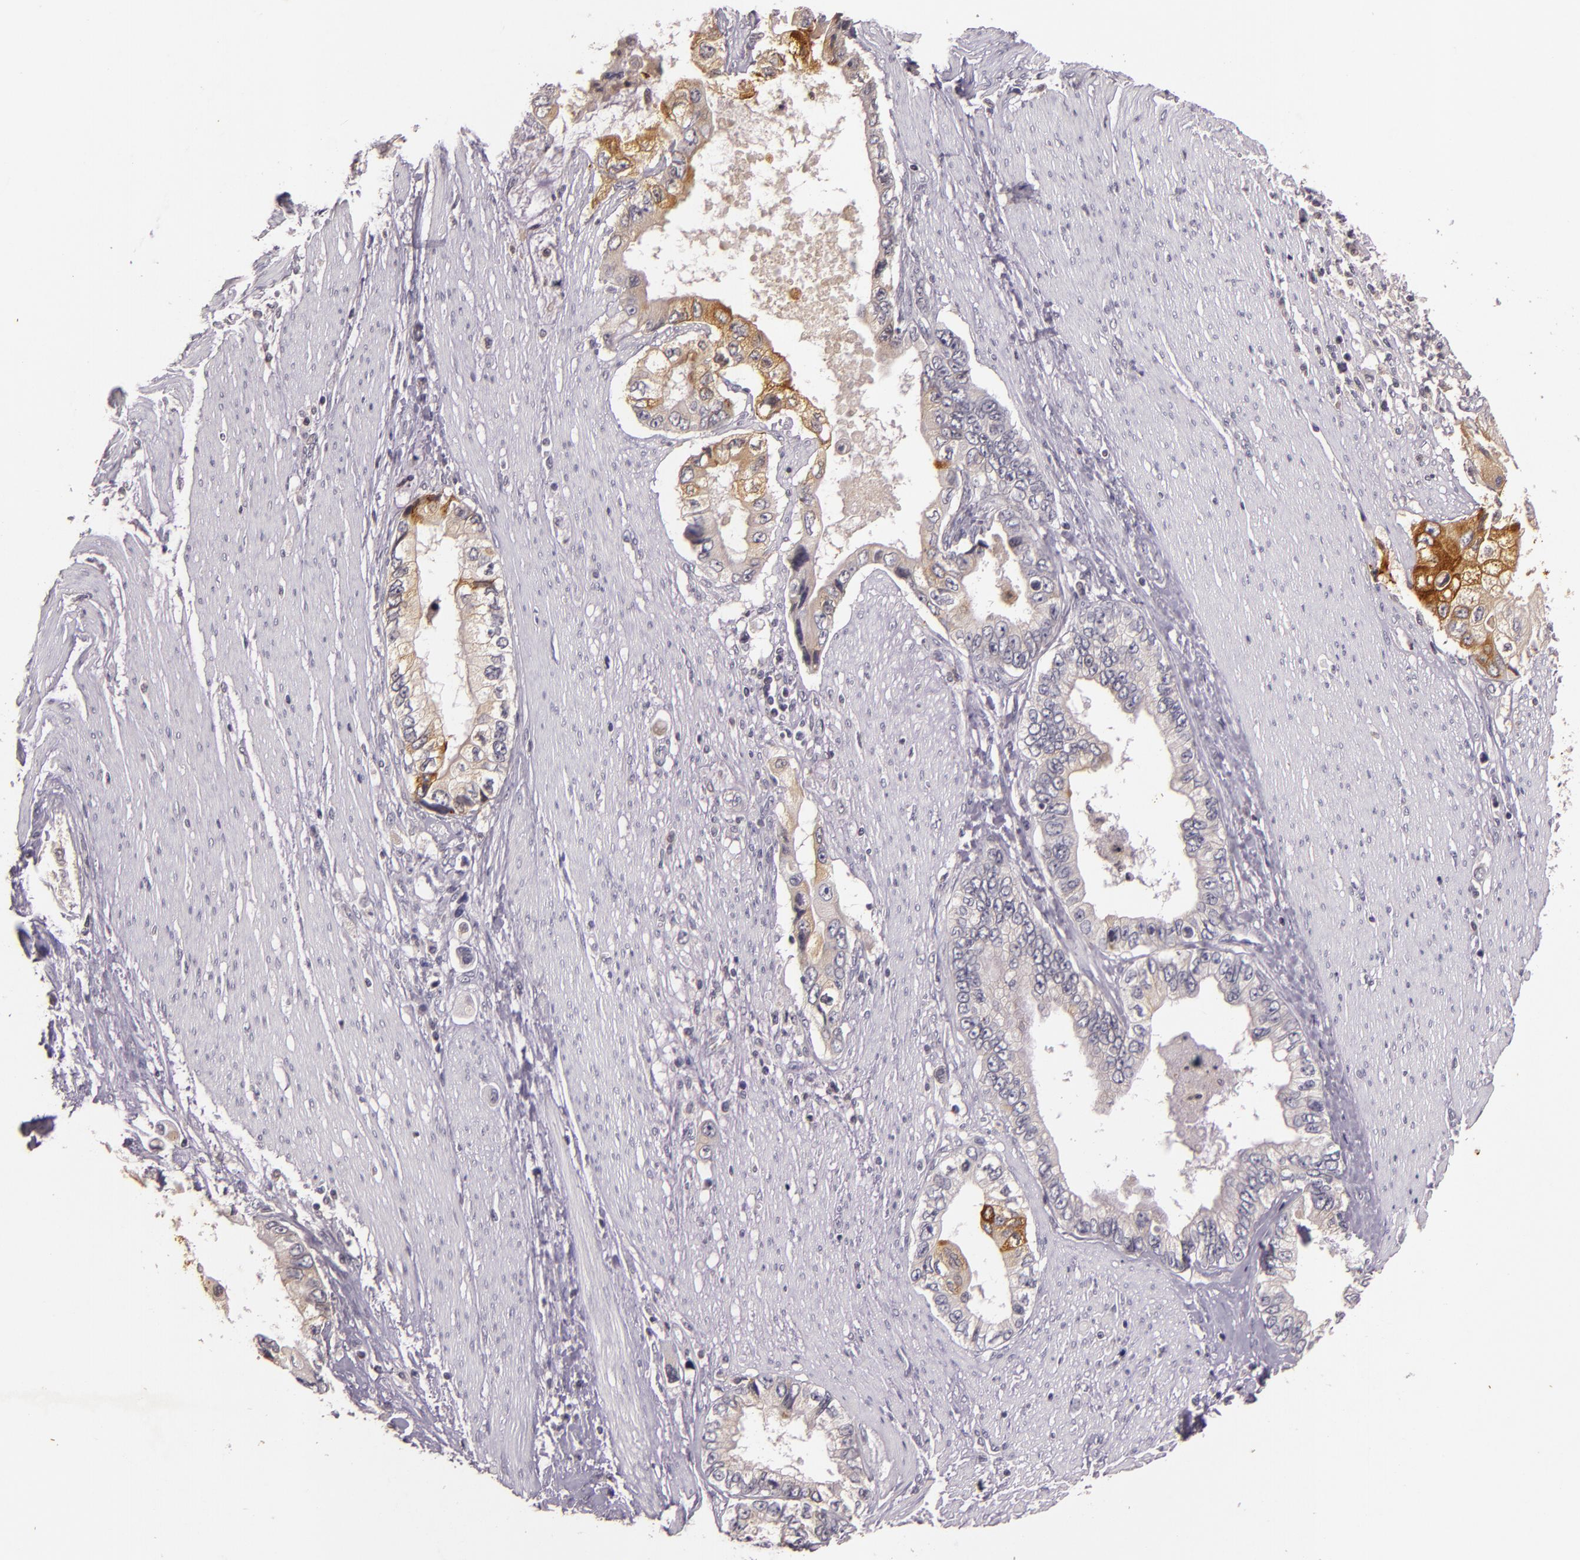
{"staining": {"intensity": "moderate", "quantity": "<25%", "location": "cytoplasmic/membranous"}, "tissue": "pancreatic cancer", "cell_type": "Tumor cells", "image_type": "cancer", "snomed": [{"axis": "morphology", "description": "Adenocarcinoma, NOS"}, {"axis": "topography", "description": "Pancreas"}, {"axis": "topography", "description": "Stomach, upper"}], "caption": "Immunohistochemistry (IHC) (DAB) staining of human pancreatic adenocarcinoma reveals moderate cytoplasmic/membranous protein expression in about <25% of tumor cells.", "gene": "TFF1", "patient": {"sex": "male", "age": 77}}